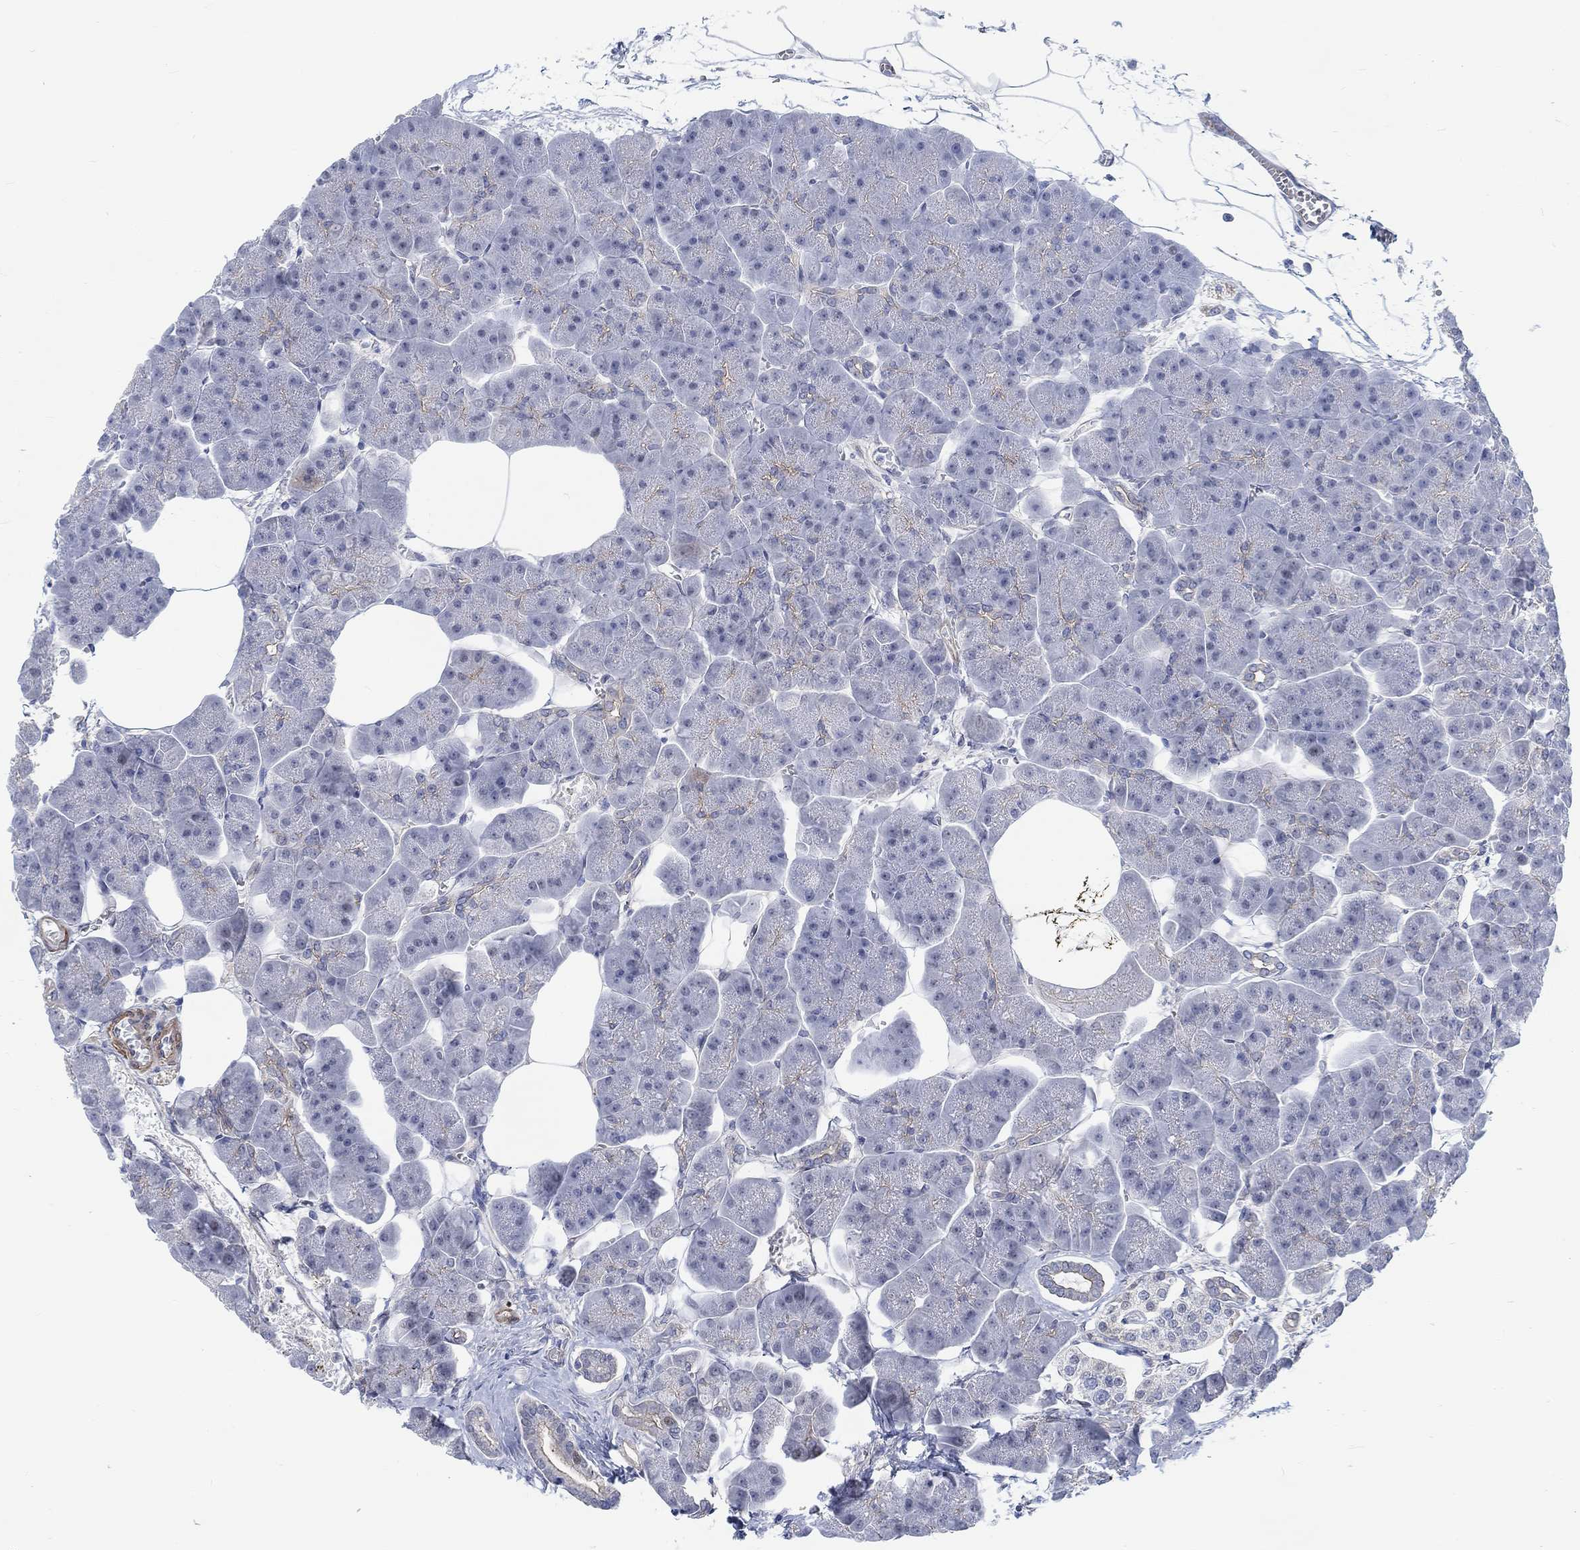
{"staining": {"intensity": "weak", "quantity": "<25%", "location": "cytoplasmic/membranous"}, "tissue": "pancreas", "cell_type": "Exocrine glandular cells", "image_type": "normal", "snomed": [{"axis": "morphology", "description": "Normal tissue, NOS"}, {"axis": "topography", "description": "Adipose tissue"}, {"axis": "topography", "description": "Pancreas"}, {"axis": "topography", "description": "Peripheral nerve tissue"}], "caption": "This is an immunohistochemistry (IHC) histopathology image of normal pancreas. There is no positivity in exocrine glandular cells.", "gene": "KCNH8", "patient": {"sex": "female", "age": 58}}